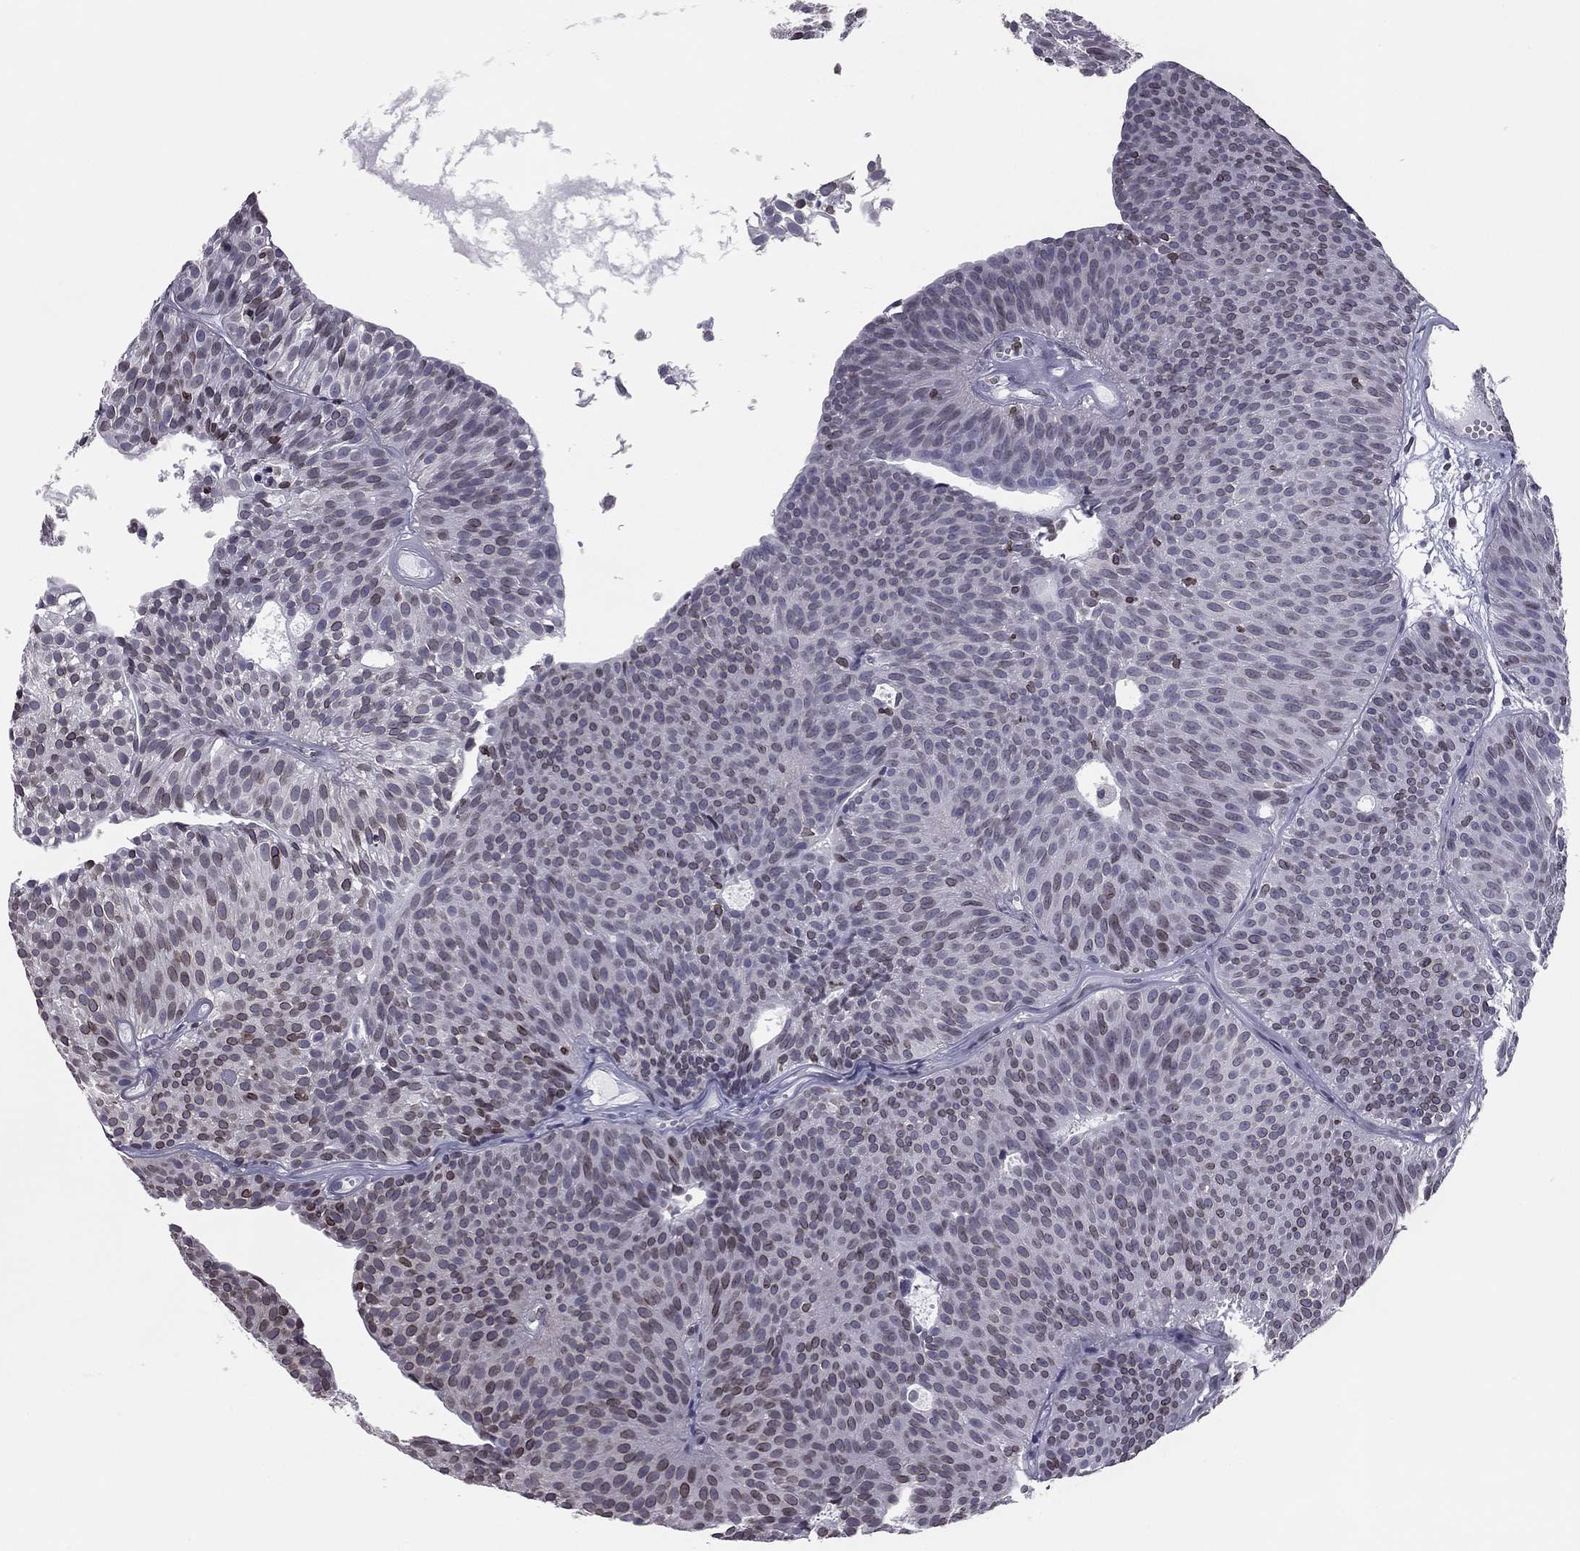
{"staining": {"intensity": "weak", "quantity": "<25%", "location": "cytoplasmic/membranous,nuclear"}, "tissue": "urothelial cancer", "cell_type": "Tumor cells", "image_type": "cancer", "snomed": [{"axis": "morphology", "description": "Urothelial carcinoma, Low grade"}, {"axis": "topography", "description": "Urinary bladder"}], "caption": "Tumor cells show no significant expression in low-grade urothelial carcinoma.", "gene": "ESPL1", "patient": {"sex": "male", "age": 63}}